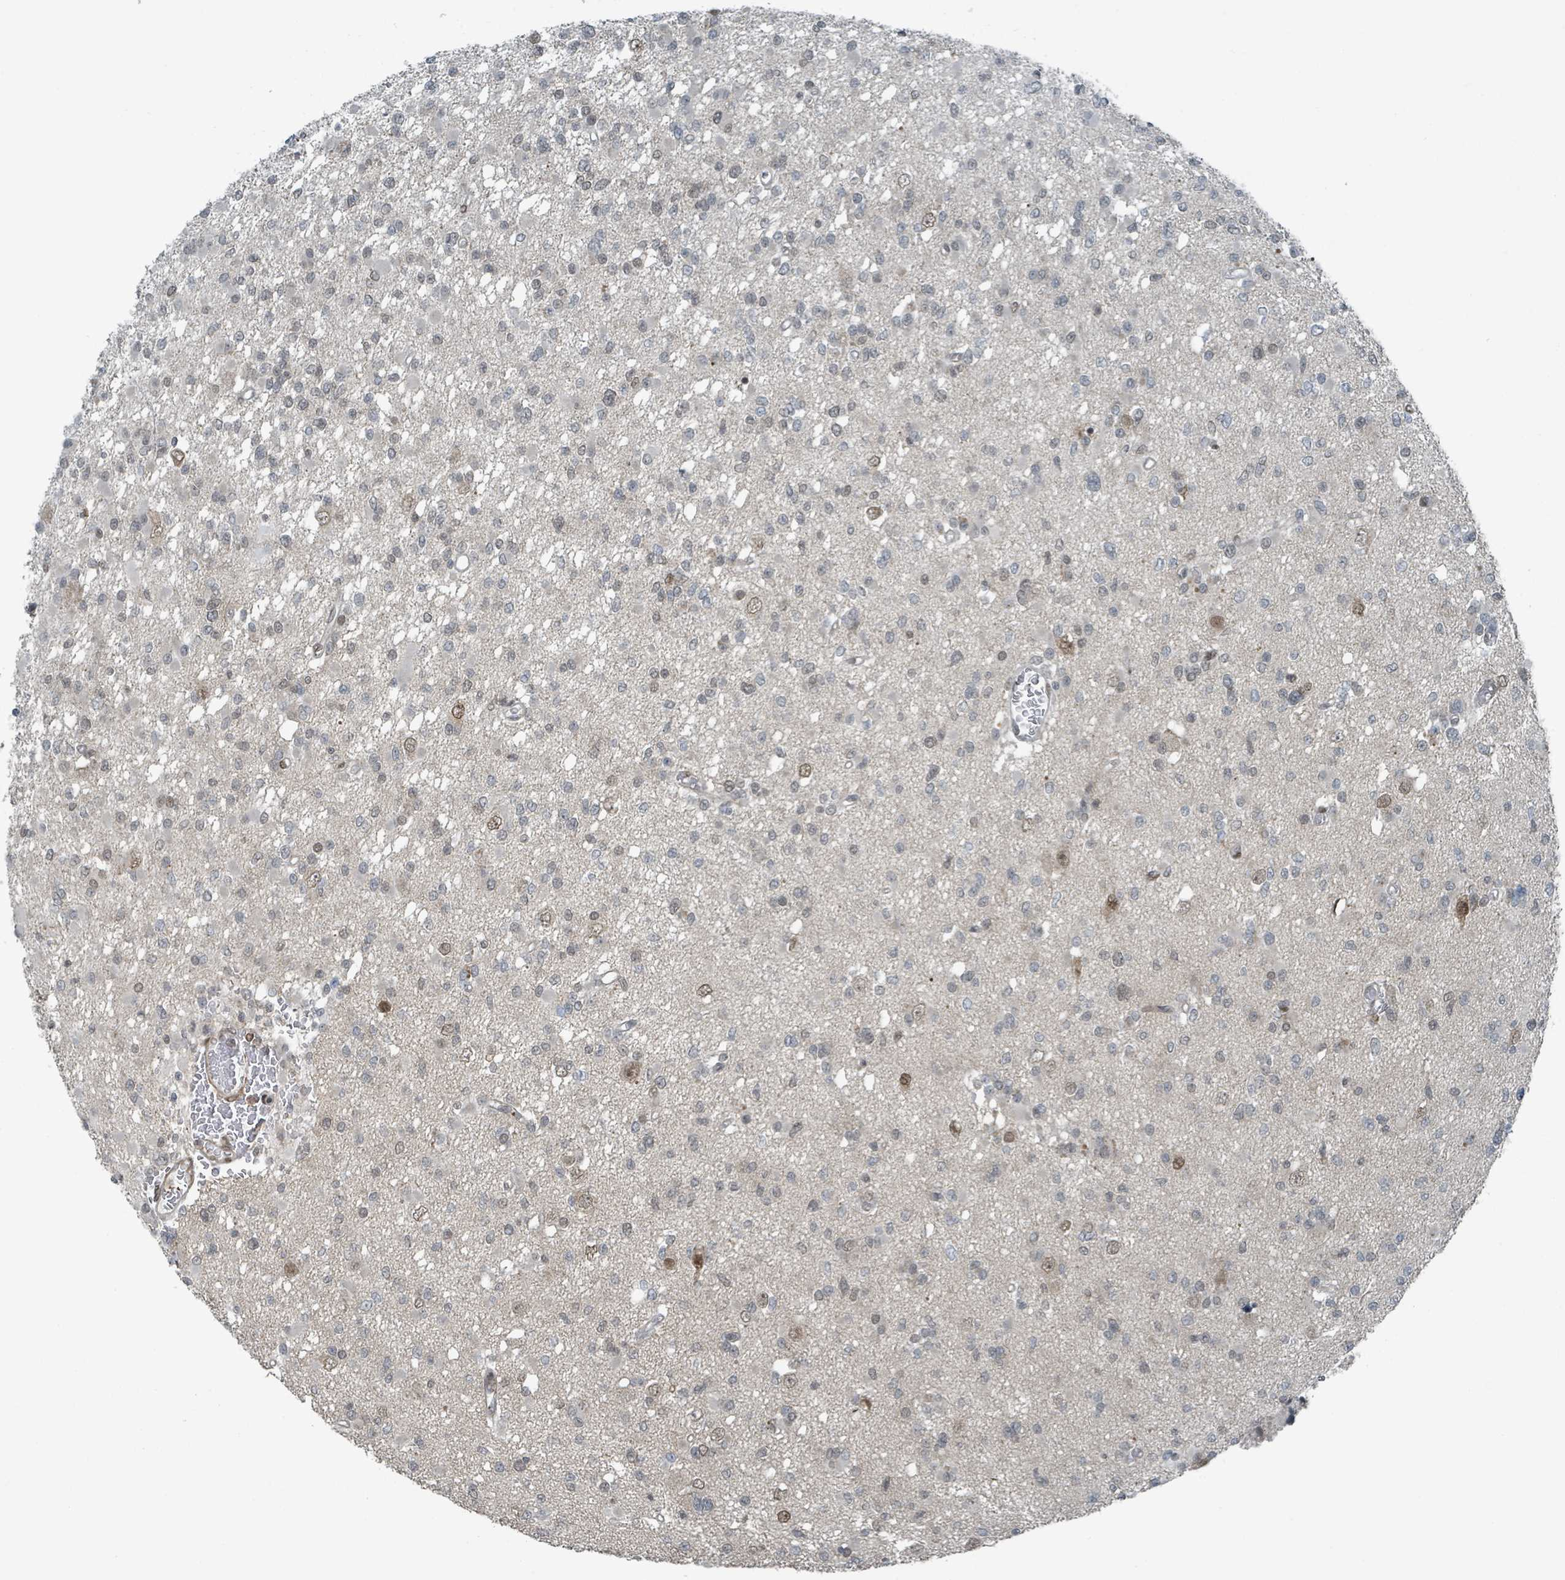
{"staining": {"intensity": "moderate", "quantity": "<25%", "location": "nuclear"}, "tissue": "glioma", "cell_type": "Tumor cells", "image_type": "cancer", "snomed": [{"axis": "morphology", "description": "Glioma, malignant, Low grade"}, {"axis": "topography", "description": "Brain"}], "caption": "The image displays immunohistochemical staining of glioma. There is moderate nuclear positivity is identified in approximately <25% of tumor cells. Using DAB (brown) and hematoxylin (blue) stains, captured at high magnification using brightfield microscopy.", "gene": "PHIP", "patient": {"sex": "female", "age": 22}}